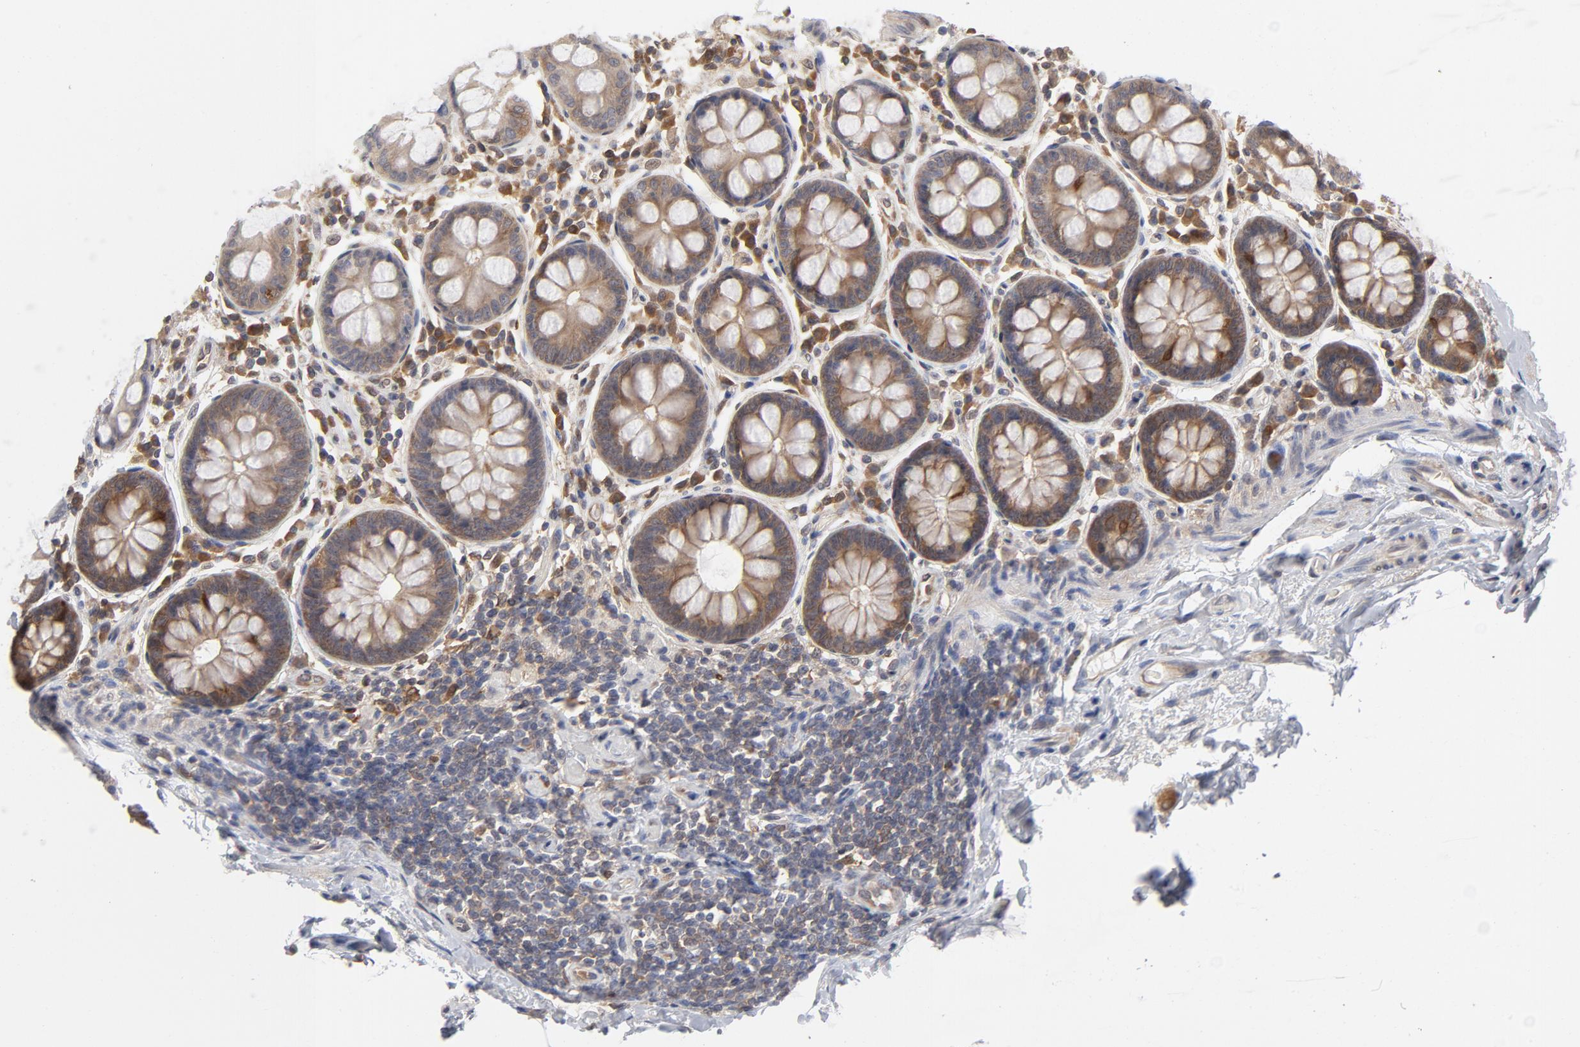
{"staining": {"intensity": "moderate", "quantity": "25%-75%", "location": "cytoplasmic/membranous"}, "tissue": "colon", "cell_type": "Endothelial cells", "image_type": "normal", "snomed": [{"axis": "morphology", "description": "Normal tissue, NOS"}, {"axis": "topography", "description": "Colon"}], "caption": "Immunohistochemical staining of benign human colon exhibits 25%-75% levels of moderate cytoplasmic/membranous protein staining in approximately 25%-75% of endothelial cells. The staining was performed using DAB (3,3'-diaminobenzidine), with brown indicating positive protein expression. Nuclei are stained blue with hematoxylin.", "gene": "ASMTL", "patient": {"sex": "female", "age": 61}}